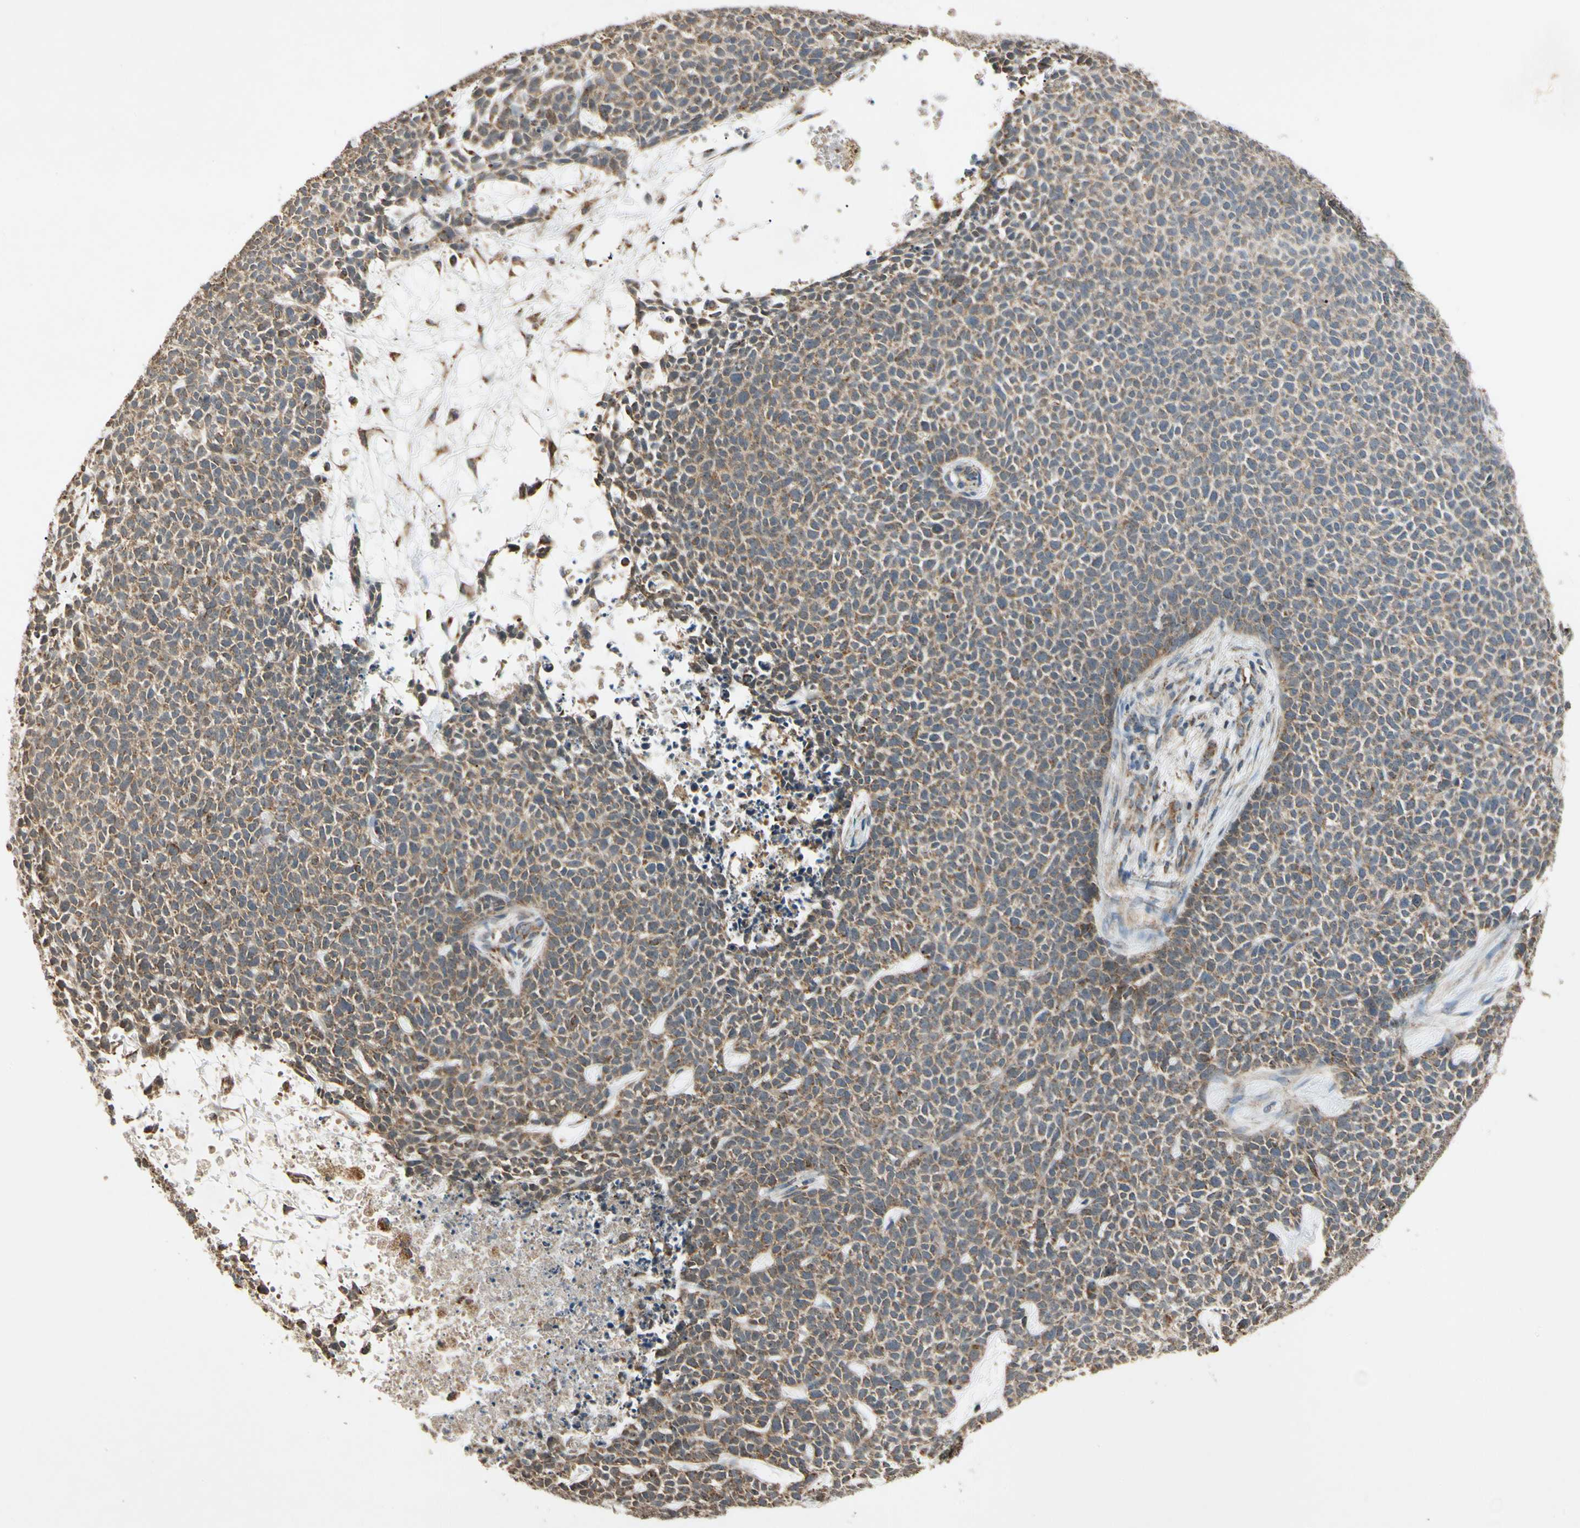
{"staining": {"intensity": "weak", "quantity": ">75%", "location": "cytoplasmic/membranous"}, "tissue": "skin cancer", "cell_type": "Tumor cells", "image_type": "cancer", "snomed": [{"axis": "morphology", "description": "Basal cell carcinoma"}, {"axis": "topography", "description": "Skin"}], "caption": "Immunohistochemical staining of skin cancer shows weak cytoplasmic/membranous protein staining in approximately >75% of tumor cells.", "gene": "PRDX5", "patient": {"sex": "female", "age": 84}}